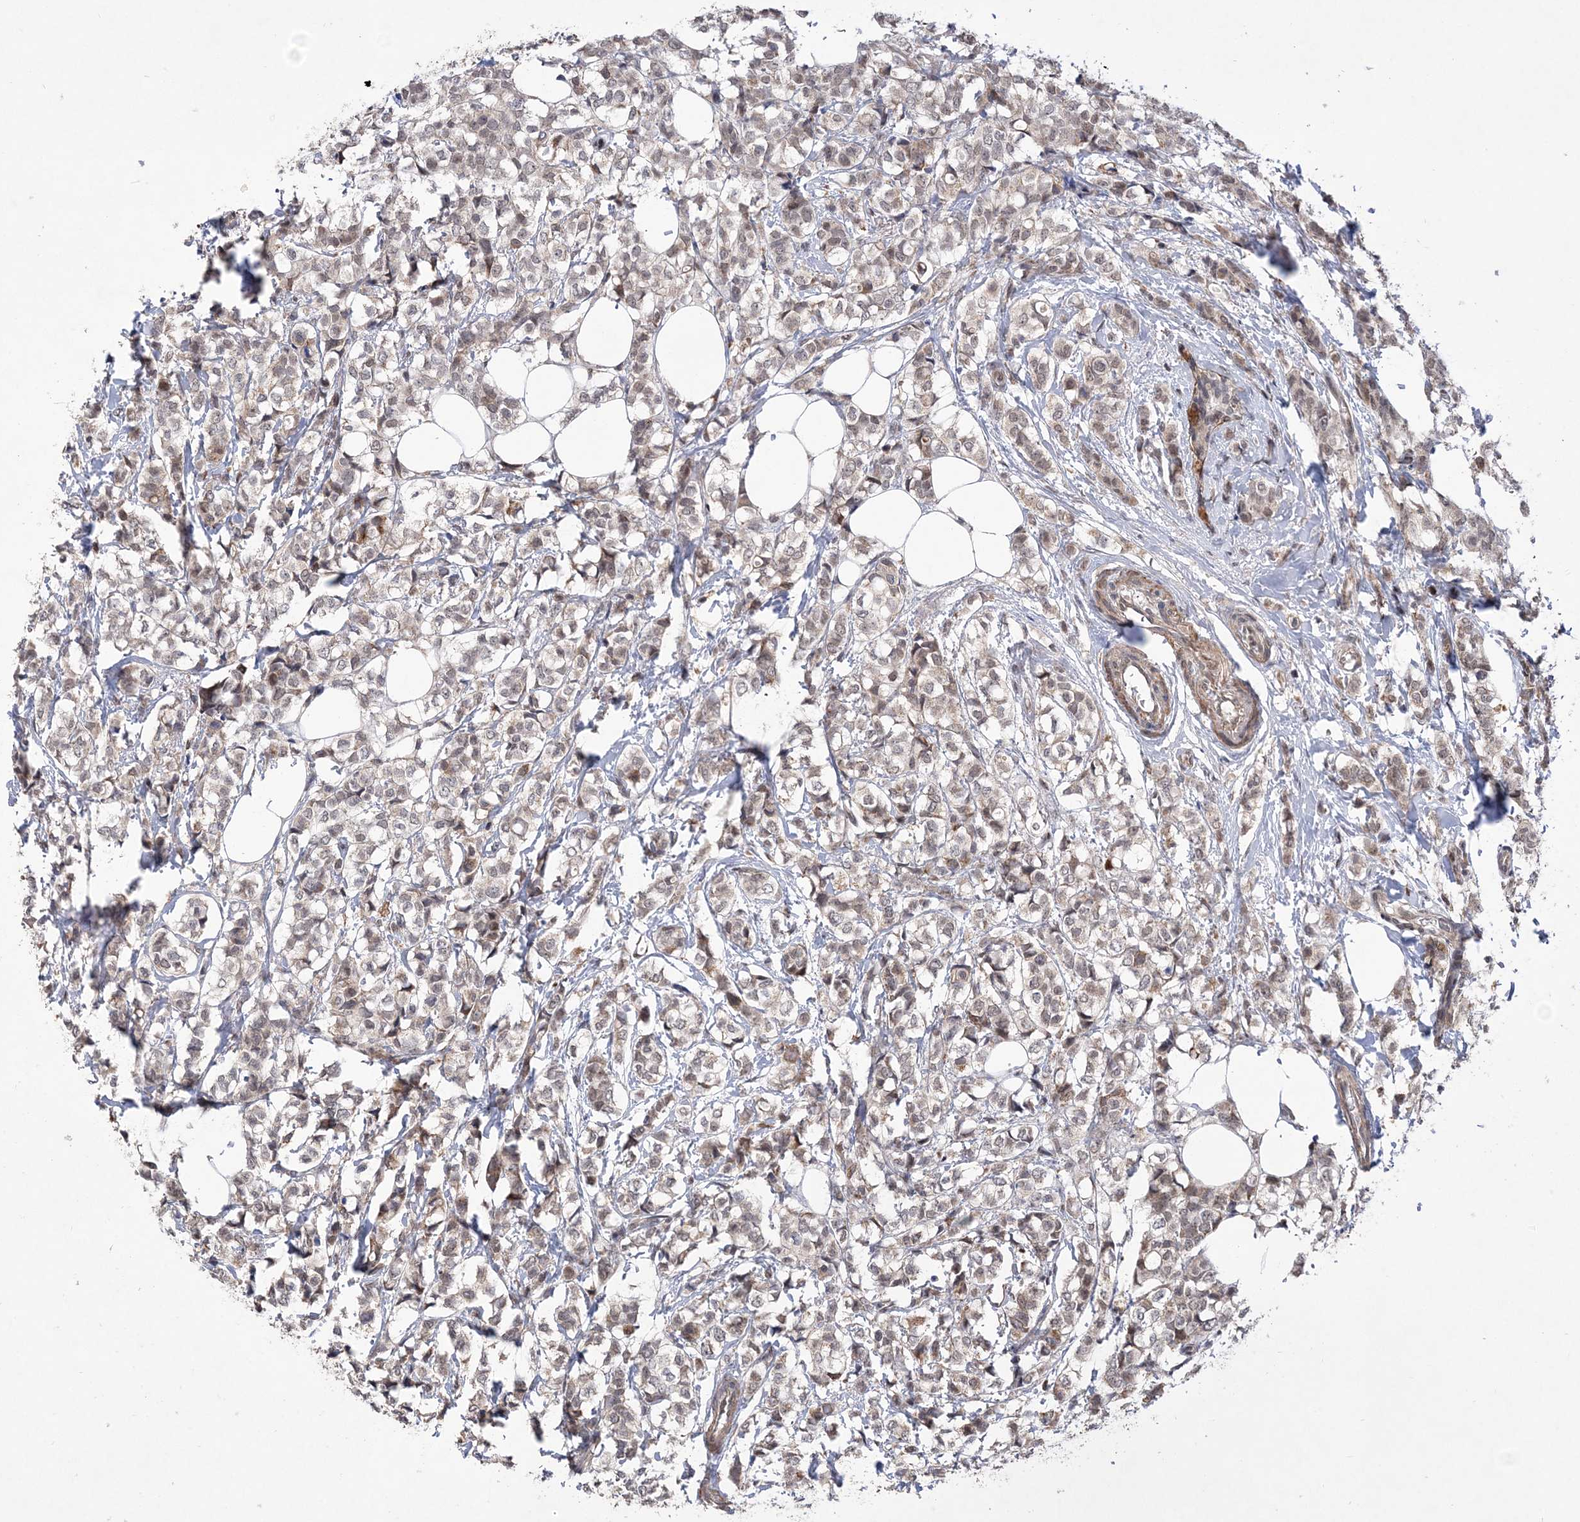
{"staining": {"intensity": "weak", "quantity": "25%-75%", "location": "nuclear"}, "tissue": "breast cancer", "cell_type": "Tumor cells", "image_type": "cancer", "snomed": [{"axis": "morphology", "description": "Lobular carcinoma"}, {"axis": "topography", "description": "Breast"}], "caption": "The micrograph displays immunohistochemical staining of breast cancer (lobular carcinoma). There is weak nuclear staining is identified in approximately 25%-75% of tumor cells.", "gene": "BOD1L1", "patient": {"sex": "female", "age": 60}}